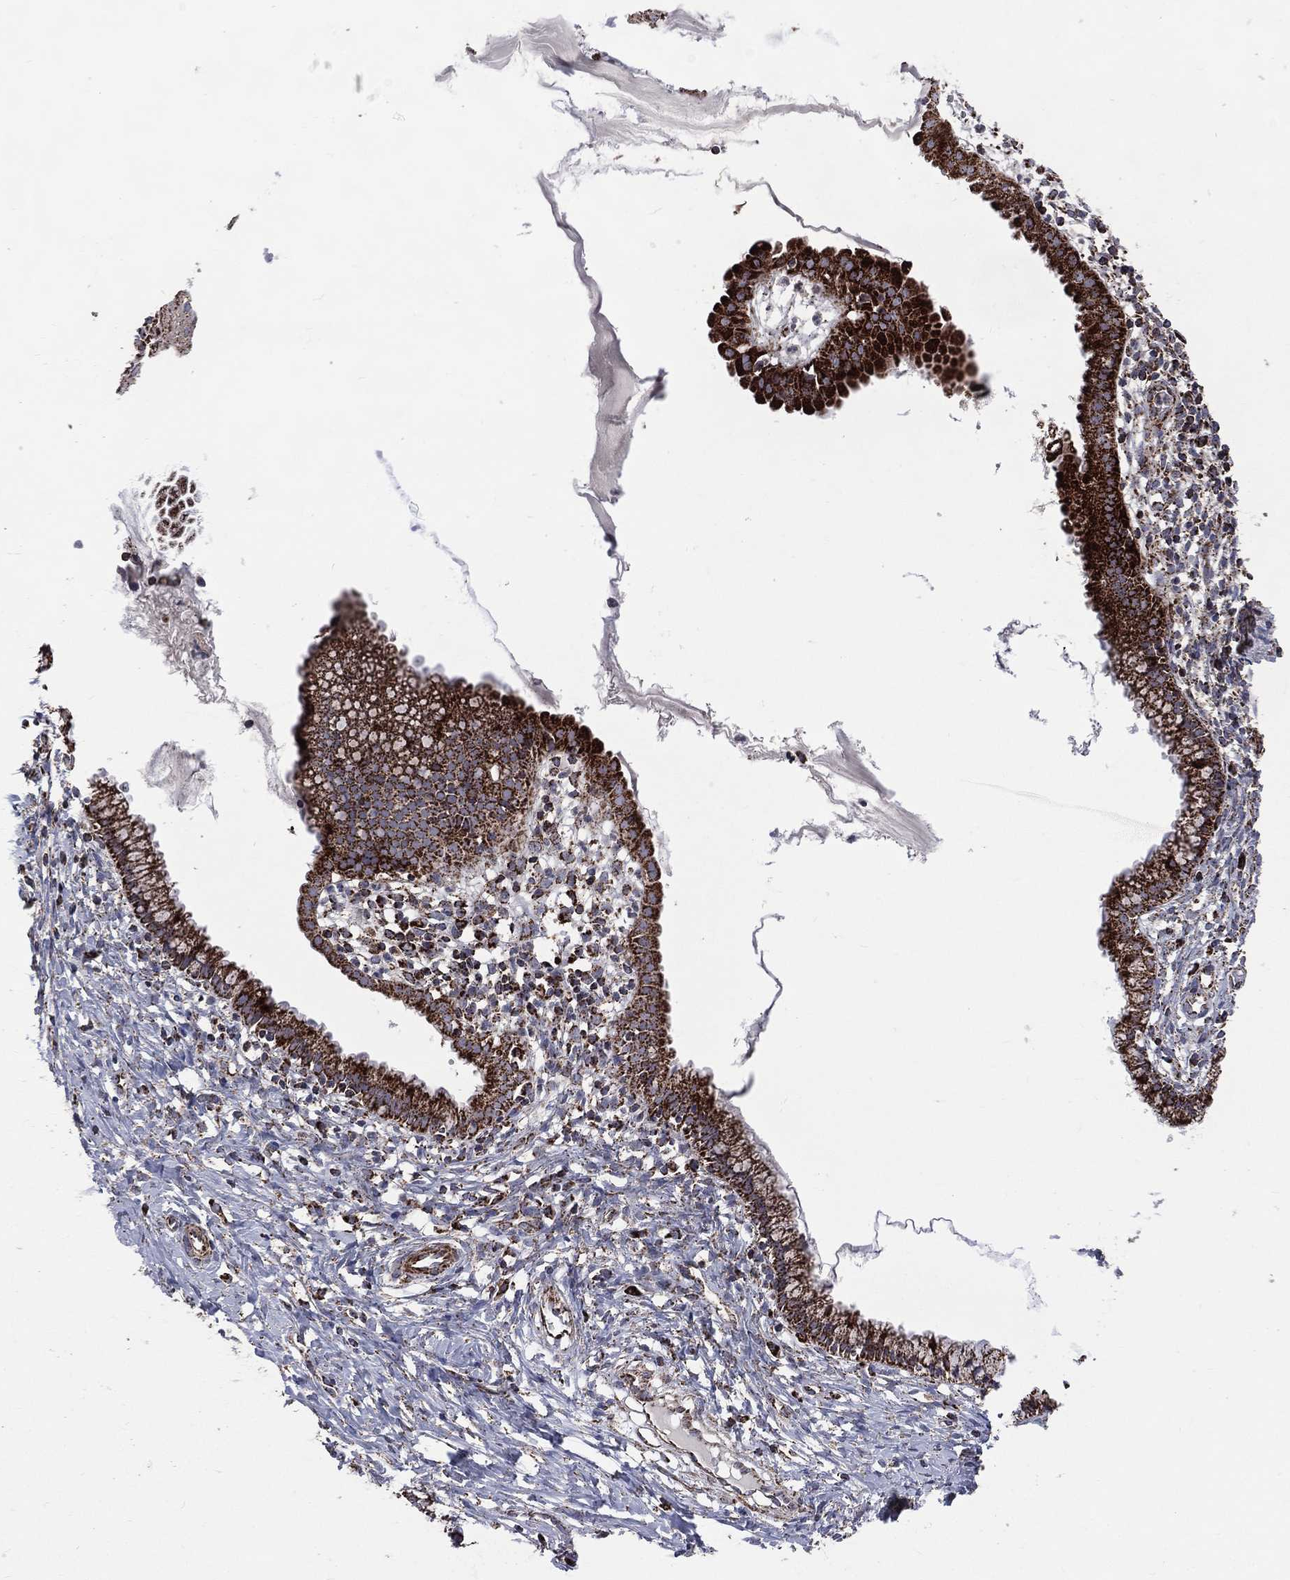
{"staining": {"intensity": "strong", "quantity": ">75%", "location": "cytoplasmic/membranous"}, "tissue": "cervix", "cell_type": "Glandular cells", "image_type": "normal", "snomed": [{"axis": "morphology", "description": "Normal tissue, NOS"}, {"axis": "topography", "description": "Cervix"}], "caption": "Immunohistochemical staining of normal cervix shows >75% levels of strong cytoplasmic/membranous protein positivity in approximately >75% of glandular cells.", "gene": "GOT2", "patient": {"sex": "female", "age": 39}}